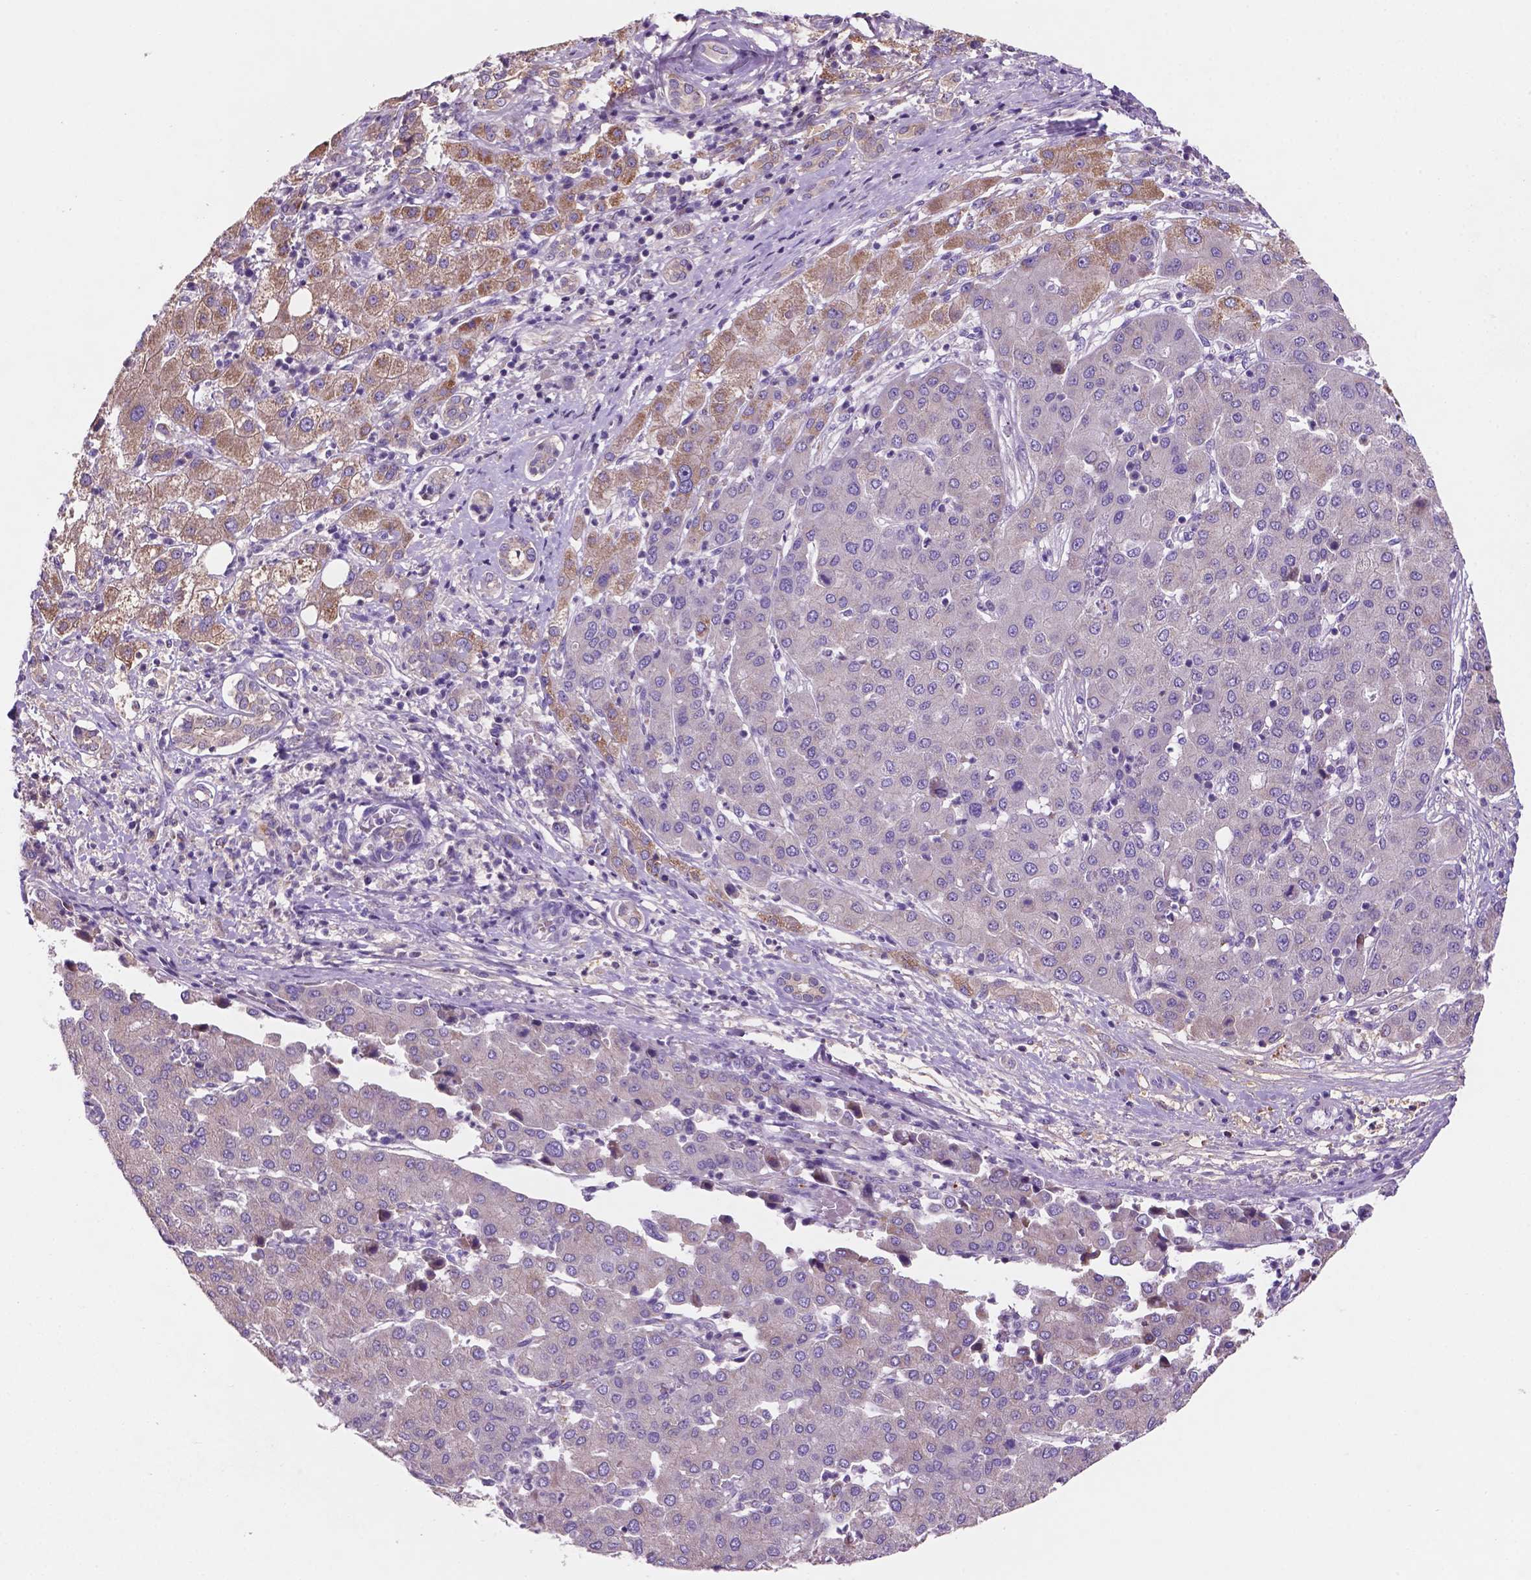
{"staining": {"intensity": "moderate", "quantity": "25%-75%", "location": "cytoplasmic/membranous"}, "tissue": "liver cancer", "cell_type": "Tumor cells", "image_type": "cancer", "snomed": [{"axis": "morphology", "description": "Carcinoma, Hepatocellular, NOS"}, {"axis": "topography", "description": "Liver"}], "caption": "A photomicrograph showing moderate cytoplasmic/membranous expression in about 25%-75% of tumor cells in hepatocellular carcinoma (liver), as visualized by brown immunohistochemical staining.", "gene": "MKRN2OS", "patient": {"sex": "male", "age": 65}}